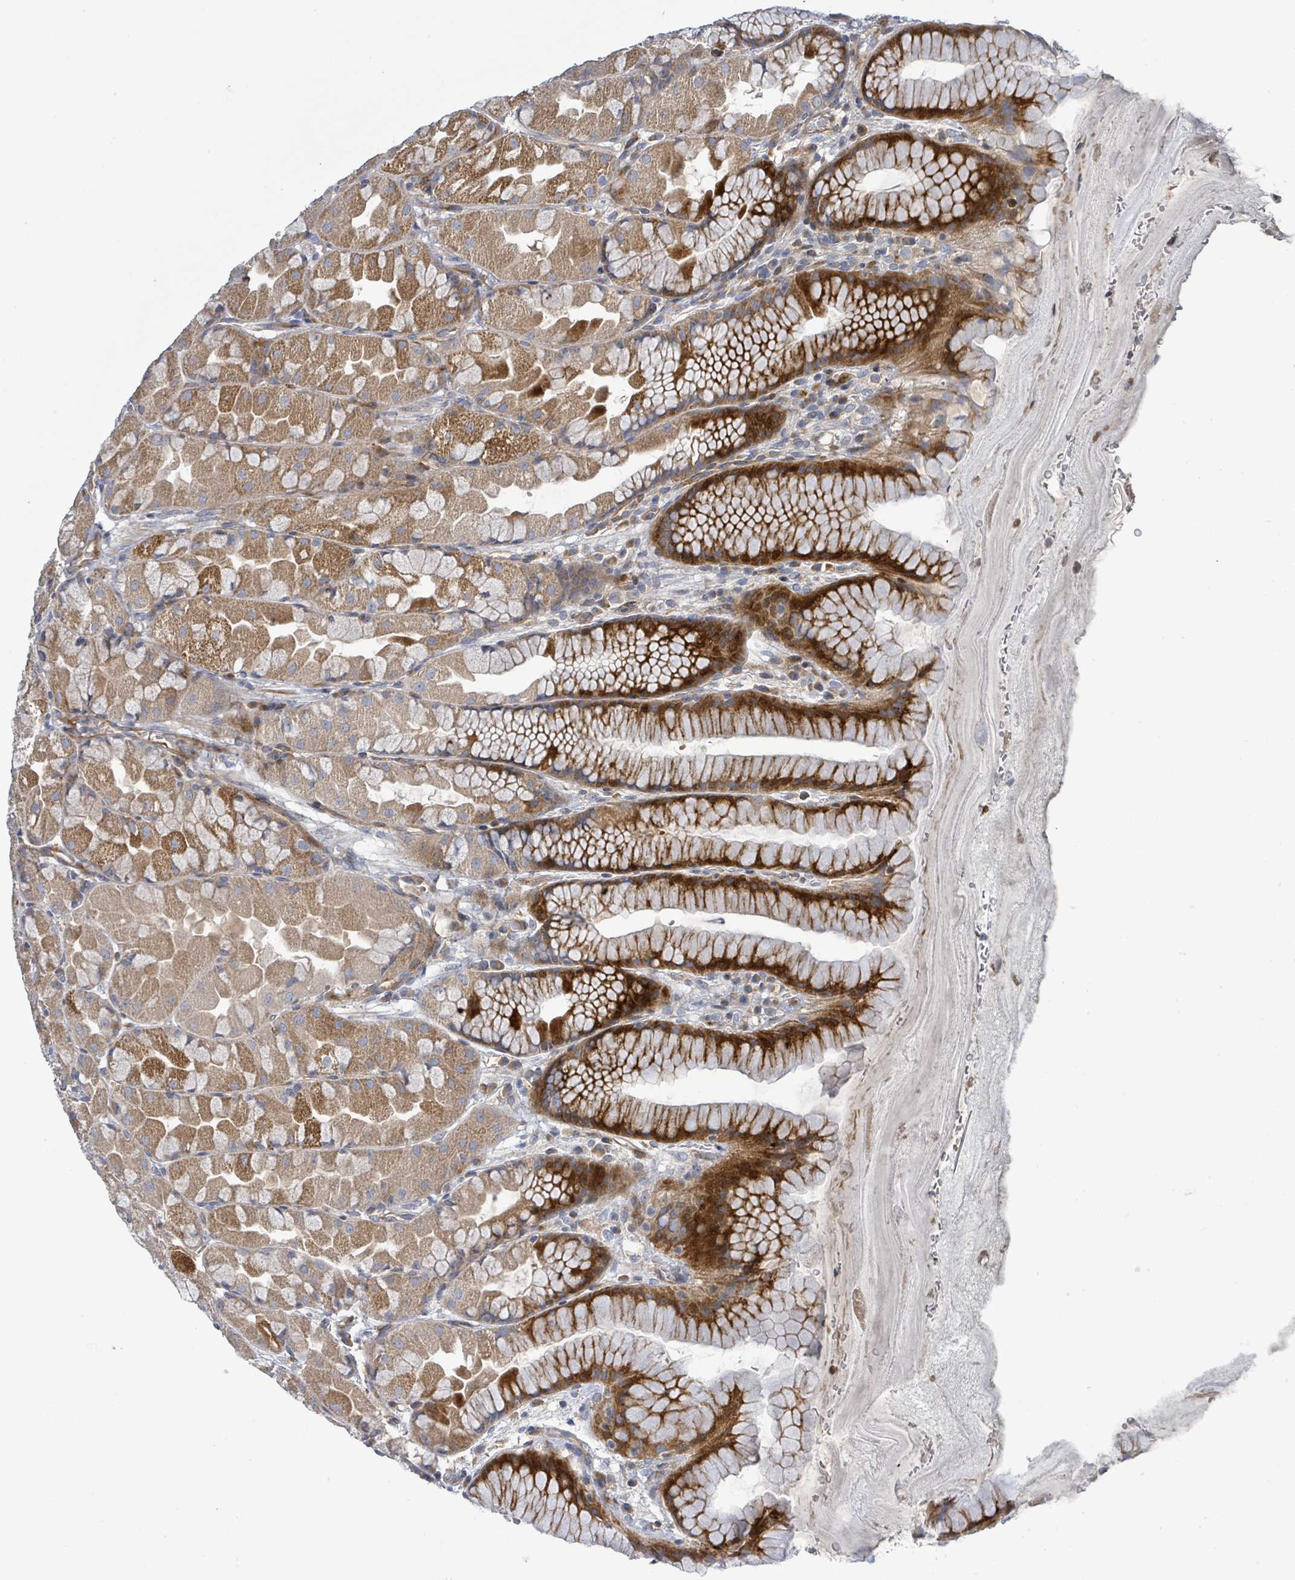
{"staining": {"intensity": "strong", "quantity": "25%-75%", "location": "cytoplasmic/membranous"}, "tissue": "stomach", "cell_type": "Glandular cells", "image_type": "normal", "snomed": [{"axis": "morphology", "description": "Normal tissue, NOS"}, {"axis": "topography", "description": "Stomach"}], "caption": "Immunohistochemical staining of benign human stomach displays strong cytoplasmic/membranous protein positivity in about 25%-75% of glandular cells.", "gene": "CFAP210", "patient": {"sex": "male", "age": 57}}